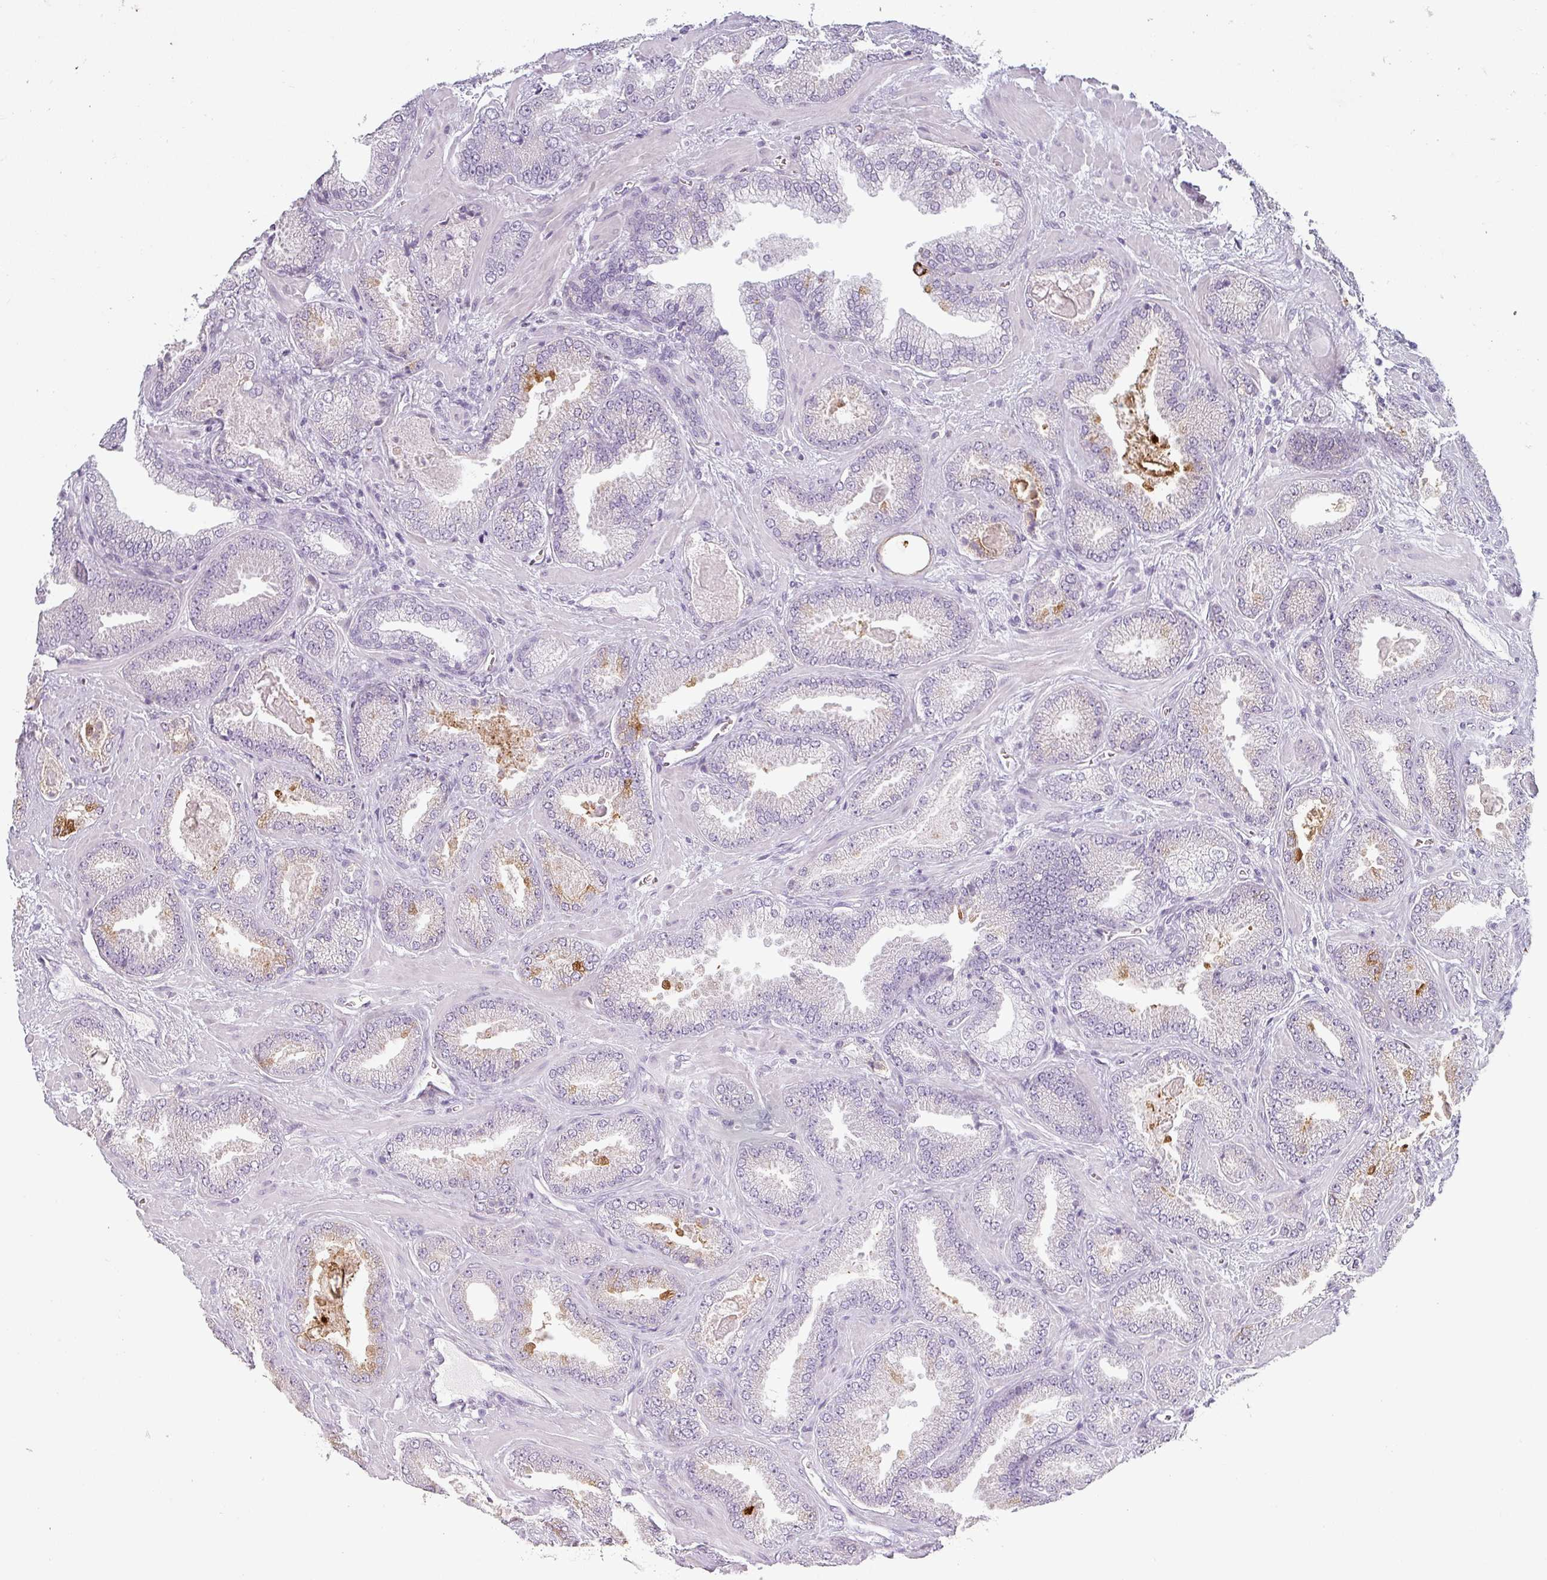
{"staining": {"intensity": "negative", "quantity": "none", "location": "none"}, "tissue": "prostate cancer", "cell_type": "Tumor cells", "image_type": "cancer", "snomed": [{"axis": "morphology", "description": "Adenocarcinoma, Low grade"}, {"axis": "topography", "description": "Prostate"}], "caption": "A high-resolution histopathology image shows immunohistochemistry staining of prostate cancer, which reveals no significant positivity in tumor cells.", "gene": "SFTPA1", "patient": {"sex": "male", "age": 62}}